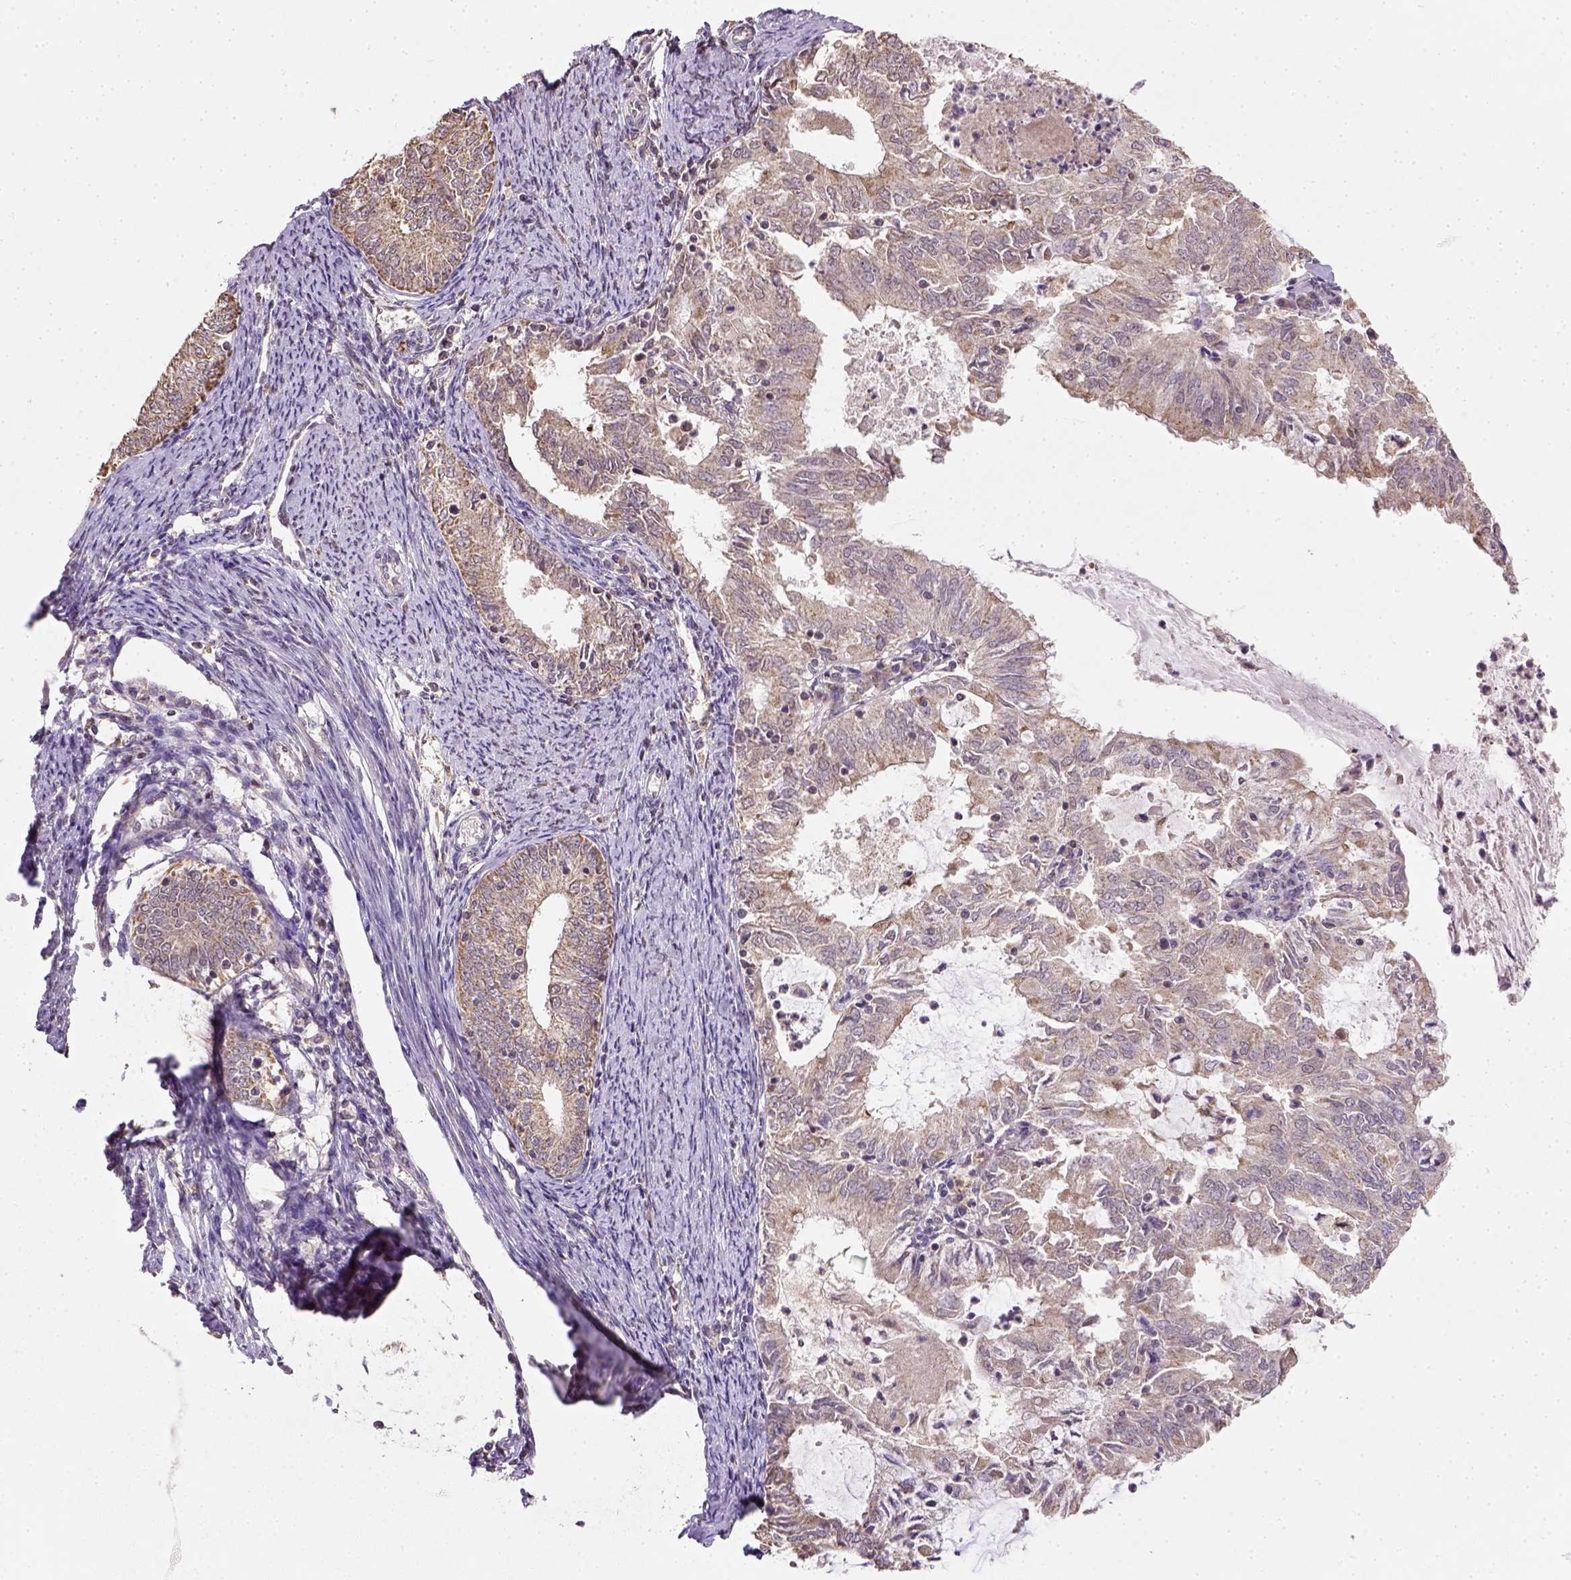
{"staining": {"intensity": "moderate", "quantity": ">75%", "location": "cytoplasmic/membranous"}, "tissue": "endometrial cancer", "cell_type": "Tumor cells", "image_type": "cancer", "snomed": [{"axis": "morphology", "description": "Adenocarcinoma, NOS"}, {"axis": "topography", "description": "Endometrium"}], "caption": "Approximately >75% of tumor cells in human endometrial cancer (adenocarcinoma) reveal moderate cytoplasmic/membranous protein expression as visualized by brown immunohistochemical staining.", "gene": "NUDT10", "patient": {"sex": "female", "age": 57}}